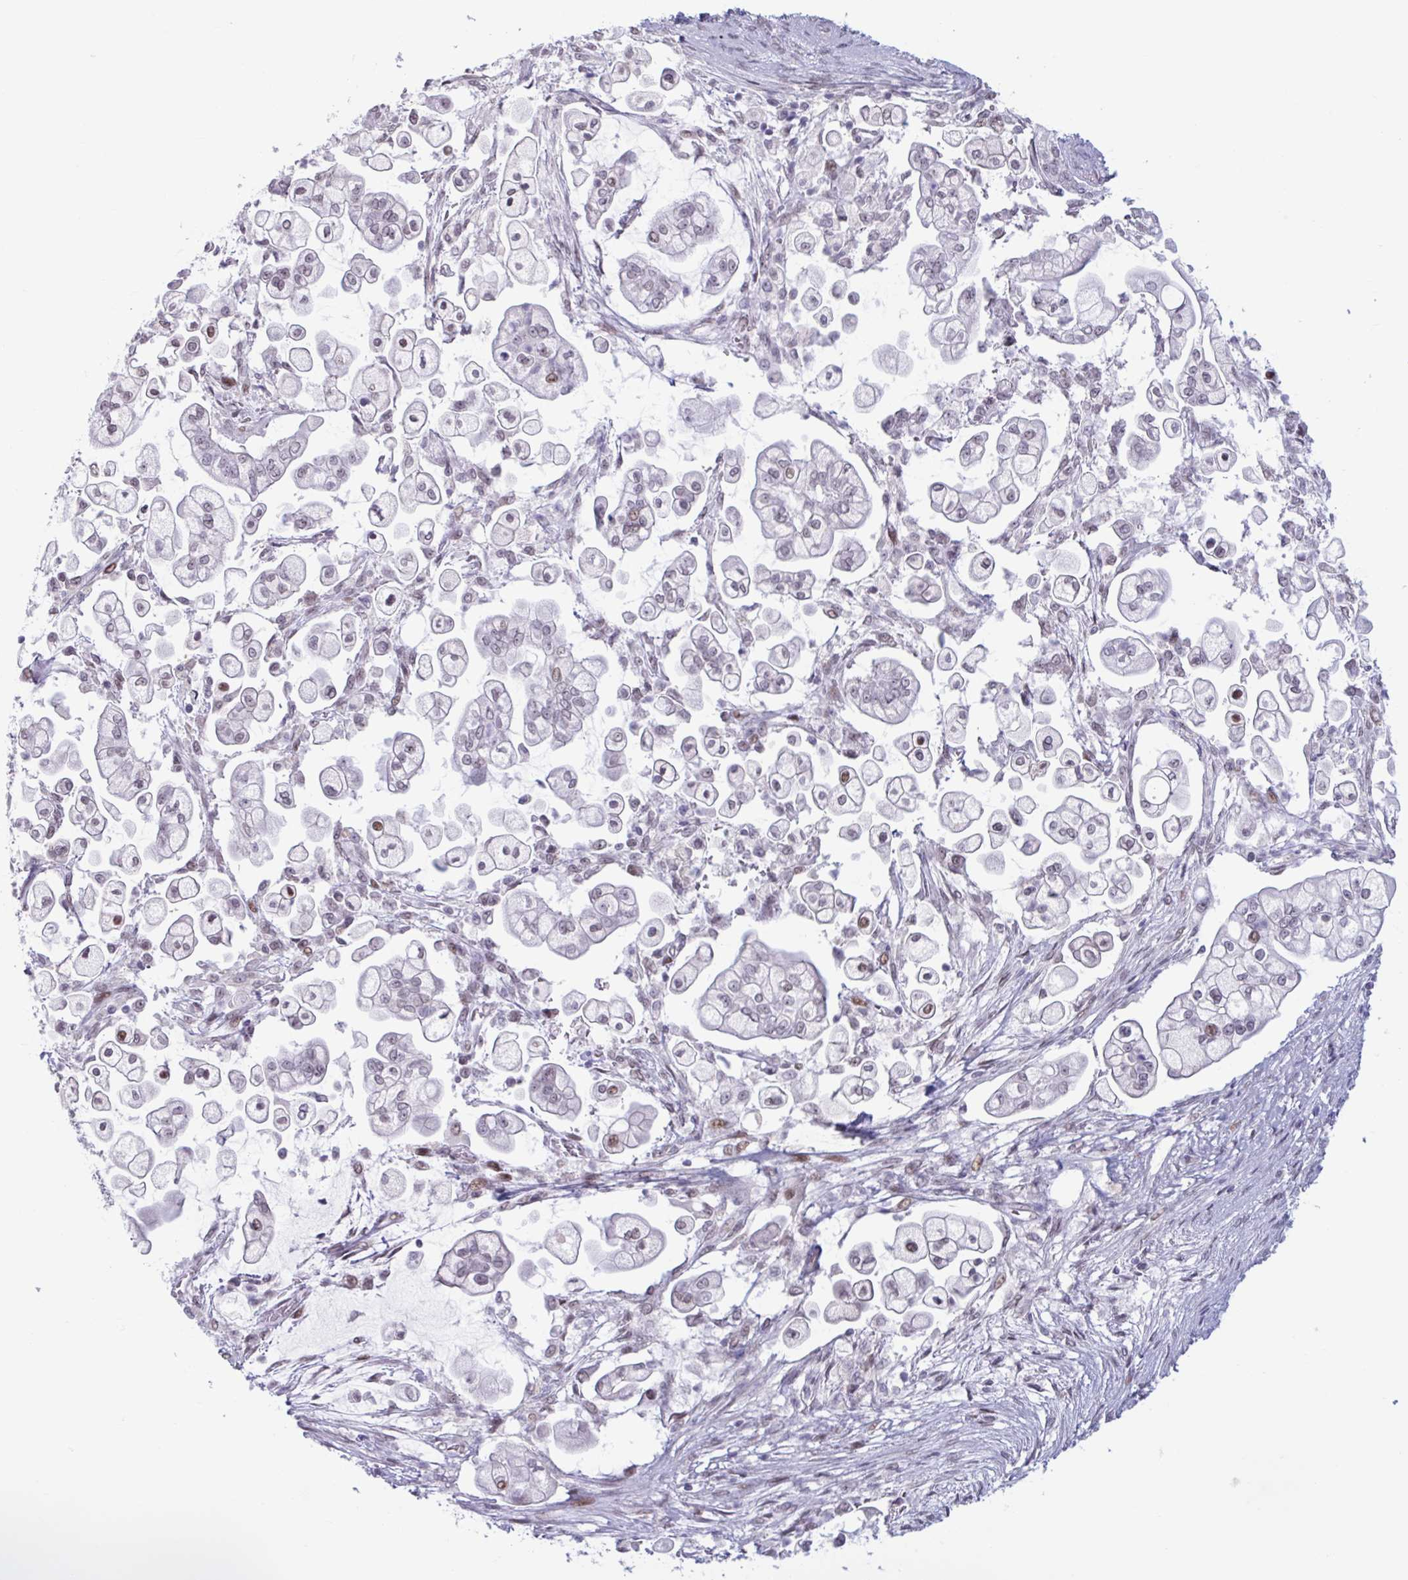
{"staining": {"intensity": "moderate", "quantity": "25%-75%", "location": "nuclear"}, "tissue": "pancreatic cancer", "cell_type": "Tumor cells", "image_type": "cancer", "snomed": [{"axis": "morphology", "description": "Adenocarcinoma, NOS"}, {"axis": "topography", "description": "Pancreas"}], "caption": "Immunohistochemical staining of pancreatic cancer (adenocarcinoma) exhibits medium levels of moderate nuclear protein positivity in about 25%-75% of tumor cells.", "gene": "HSD17B6", "patient": {"sex": "female", "age": 69}}